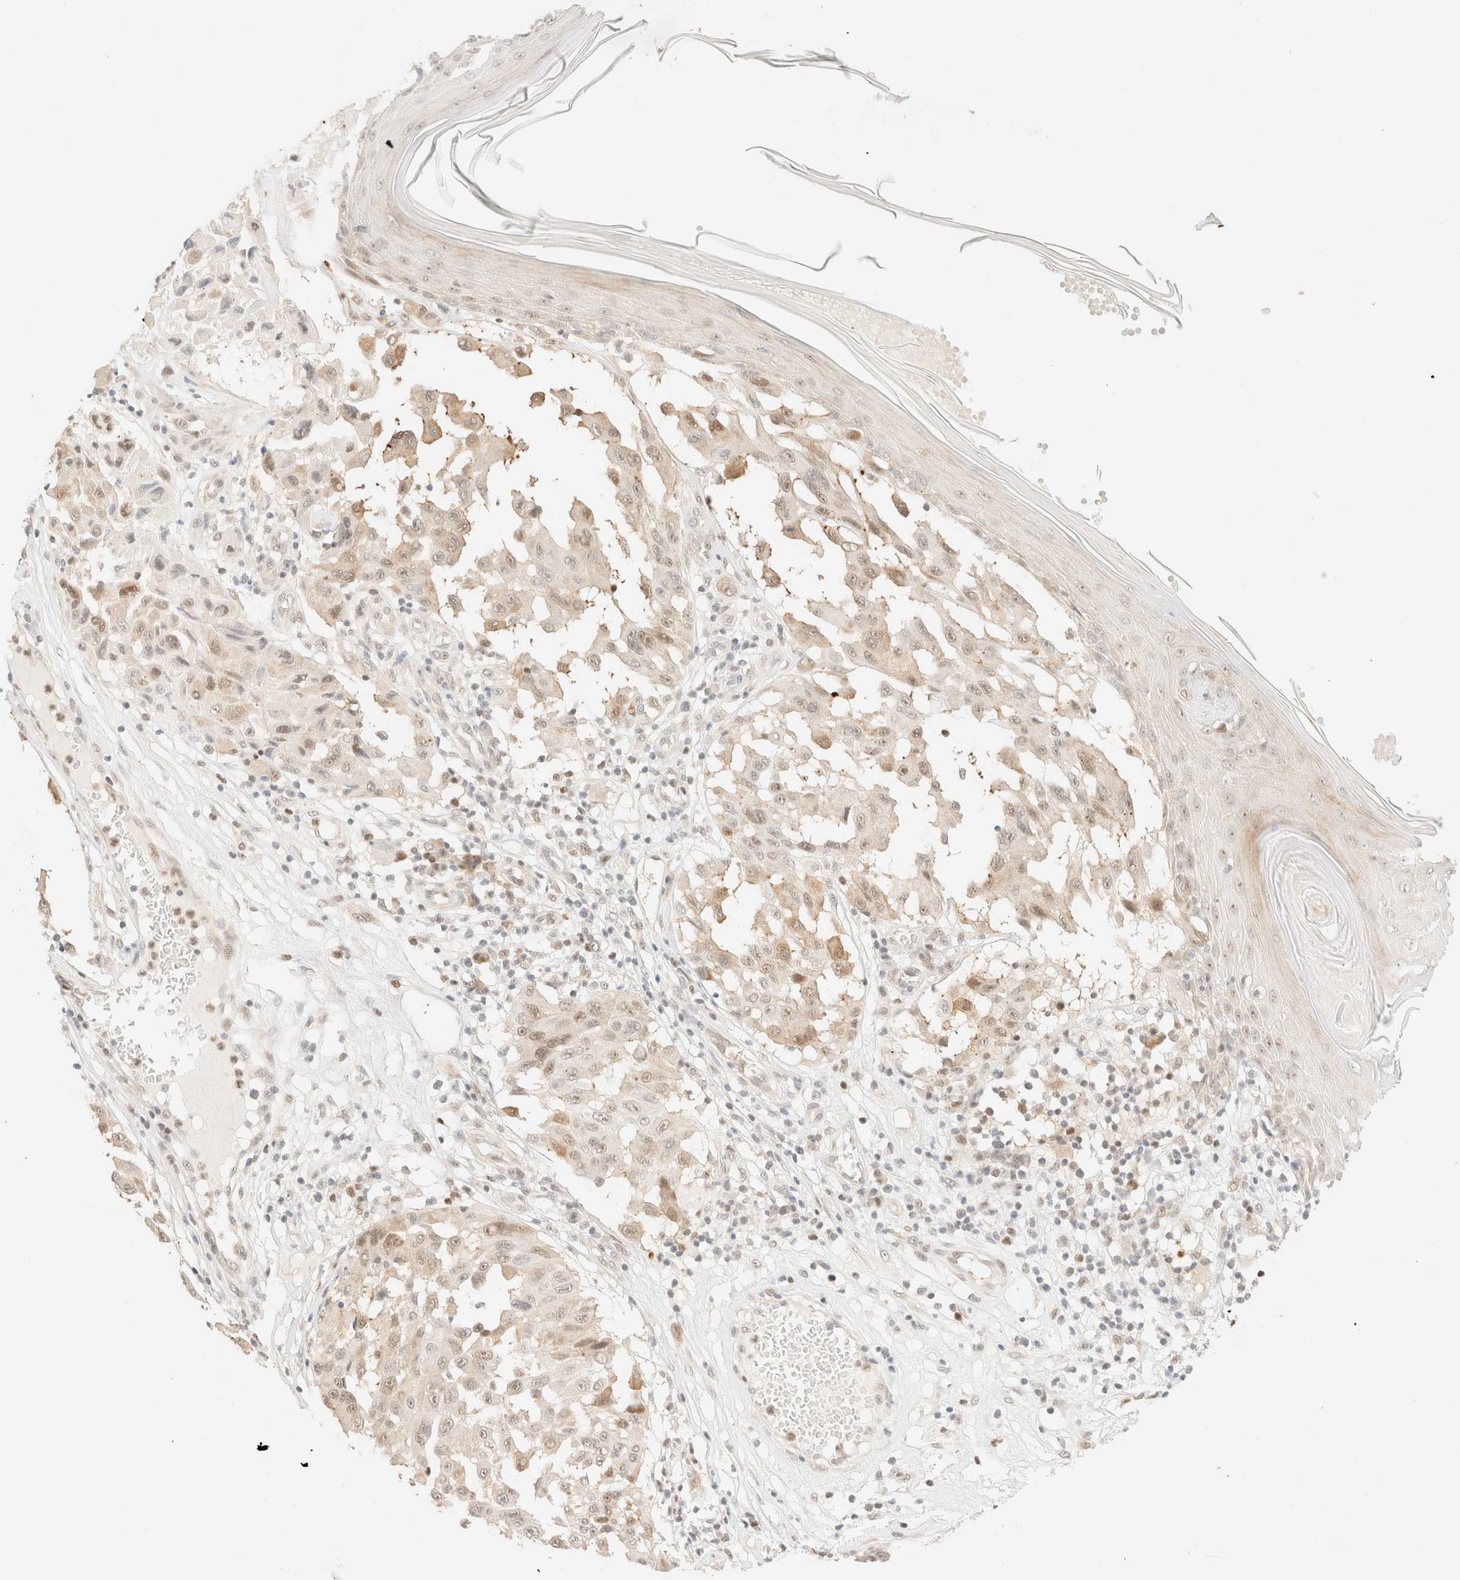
{"staining": {"intensity": "weak", "quantity": "25%-75%", "location": "cytoplasmic/membranous,nuclear"}, "tissue": "melanoma", "cell_type": "Tumor cells", "image_type": "cancer", "snomed": [{"axis": "morphology", "description": "Malignant melanoma, NOS"}, {"axis": "topography", "description": "Skin"}], "caption": "Human malignant melanoma stained with a brown dye shows weak cytoplasmic/membranous and nuclear positive staining in approximately 25%-75% of tumor cells.", "gene": "TSR1", "patient": {"sex": "male", "age": 30}}